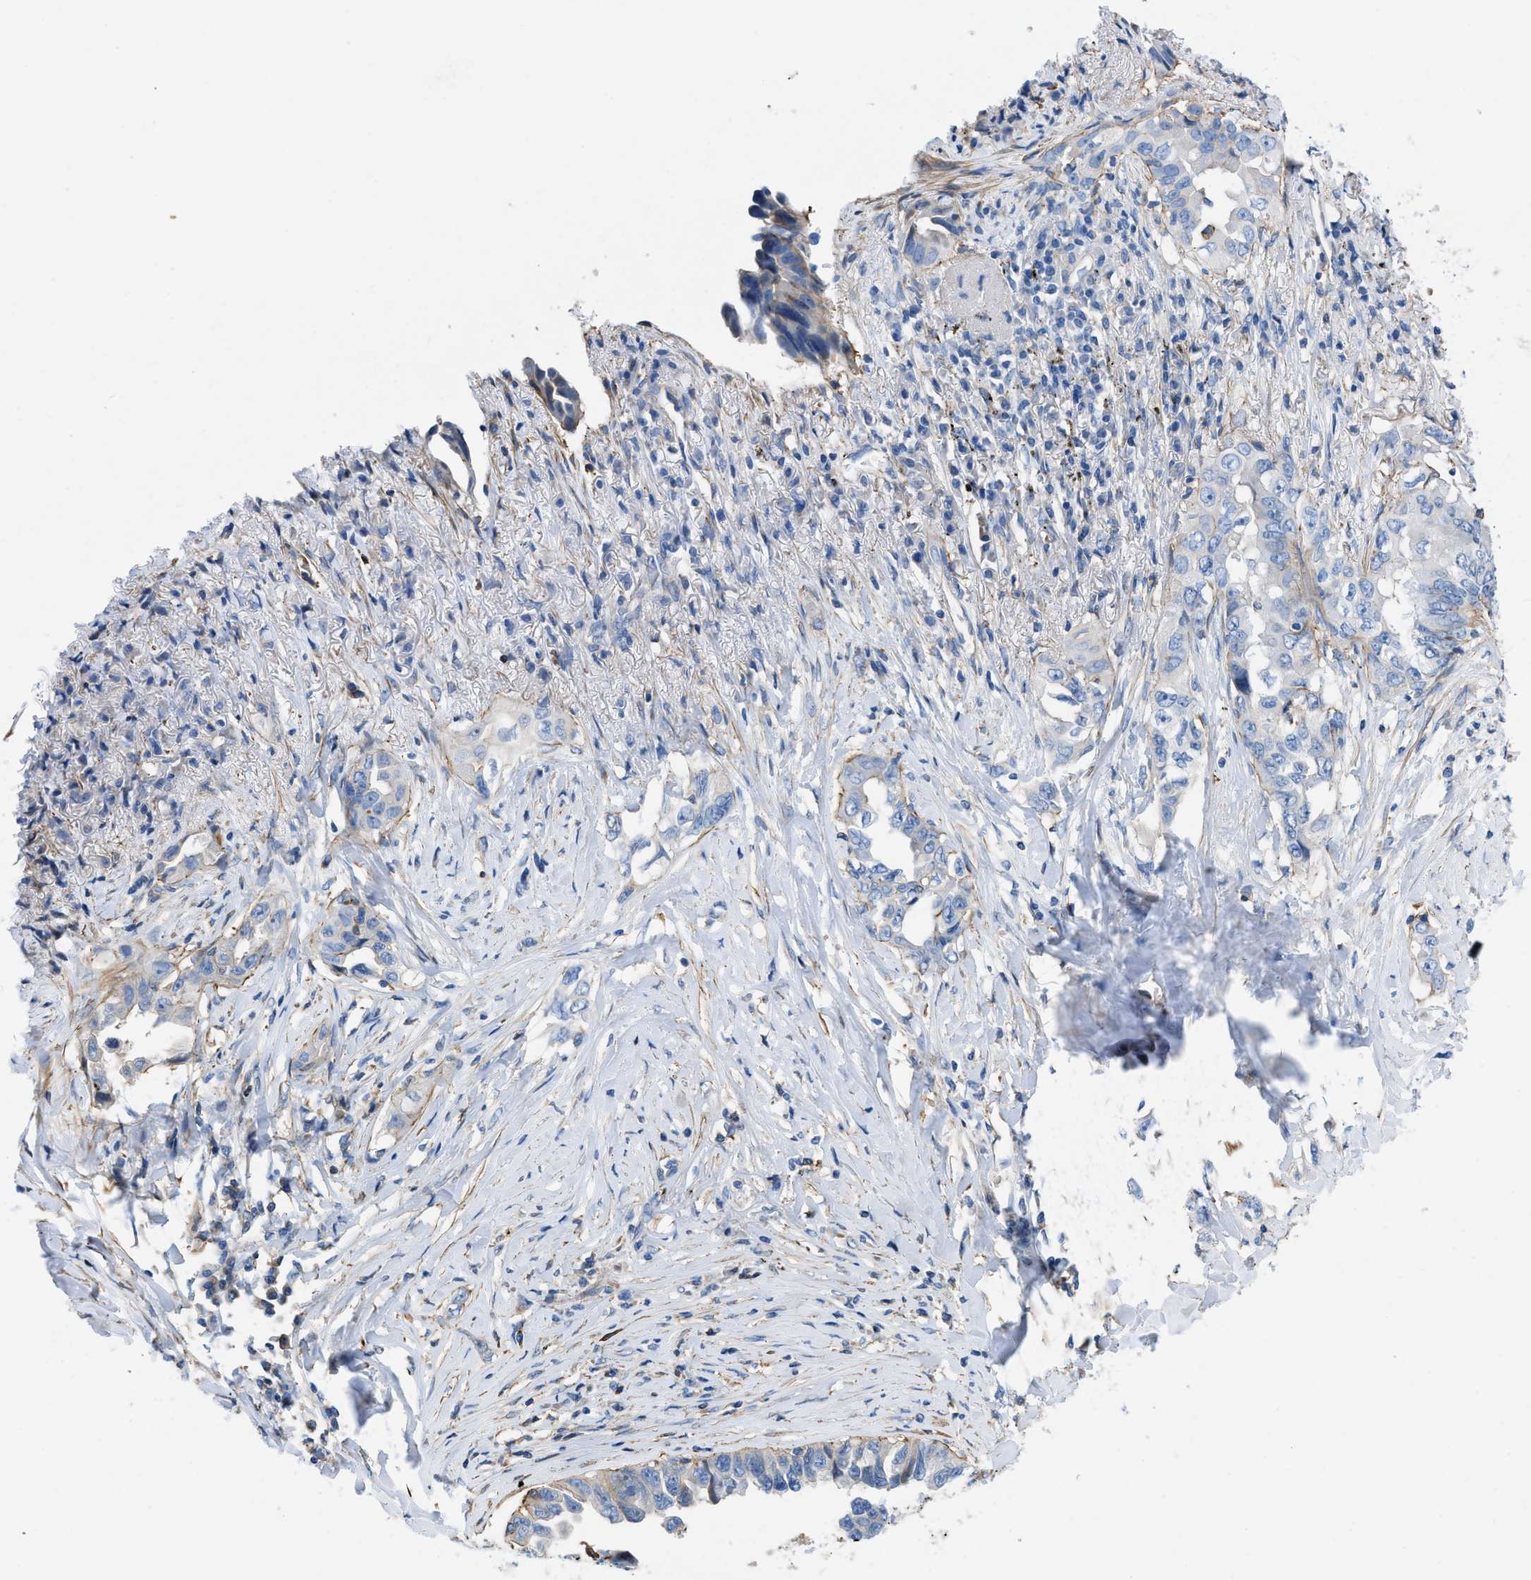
{"staining": {"intensity": "weak", "quantity": "<25%", "location": "cytoplasmic/membranous"}, "tissue": "lung cancer", "cell_type": "Tumor cells", "image_type": "cancer", "snomed": [{"axis": "morphology", "description": "Adenocarcinoma, NOS"}, {"axis": "topography", "description": "Lung"}], "caption": "The IHC micrograph has no significant expression in tumor cells of lung adenocarcinoma tissue. (DAB (3,3'-diaminobenzidine) immunohistochemistry with hematoxylin counter stain).", "gene": "ATP6V0D1", "patient": {"sex": "female", "age": 51}}